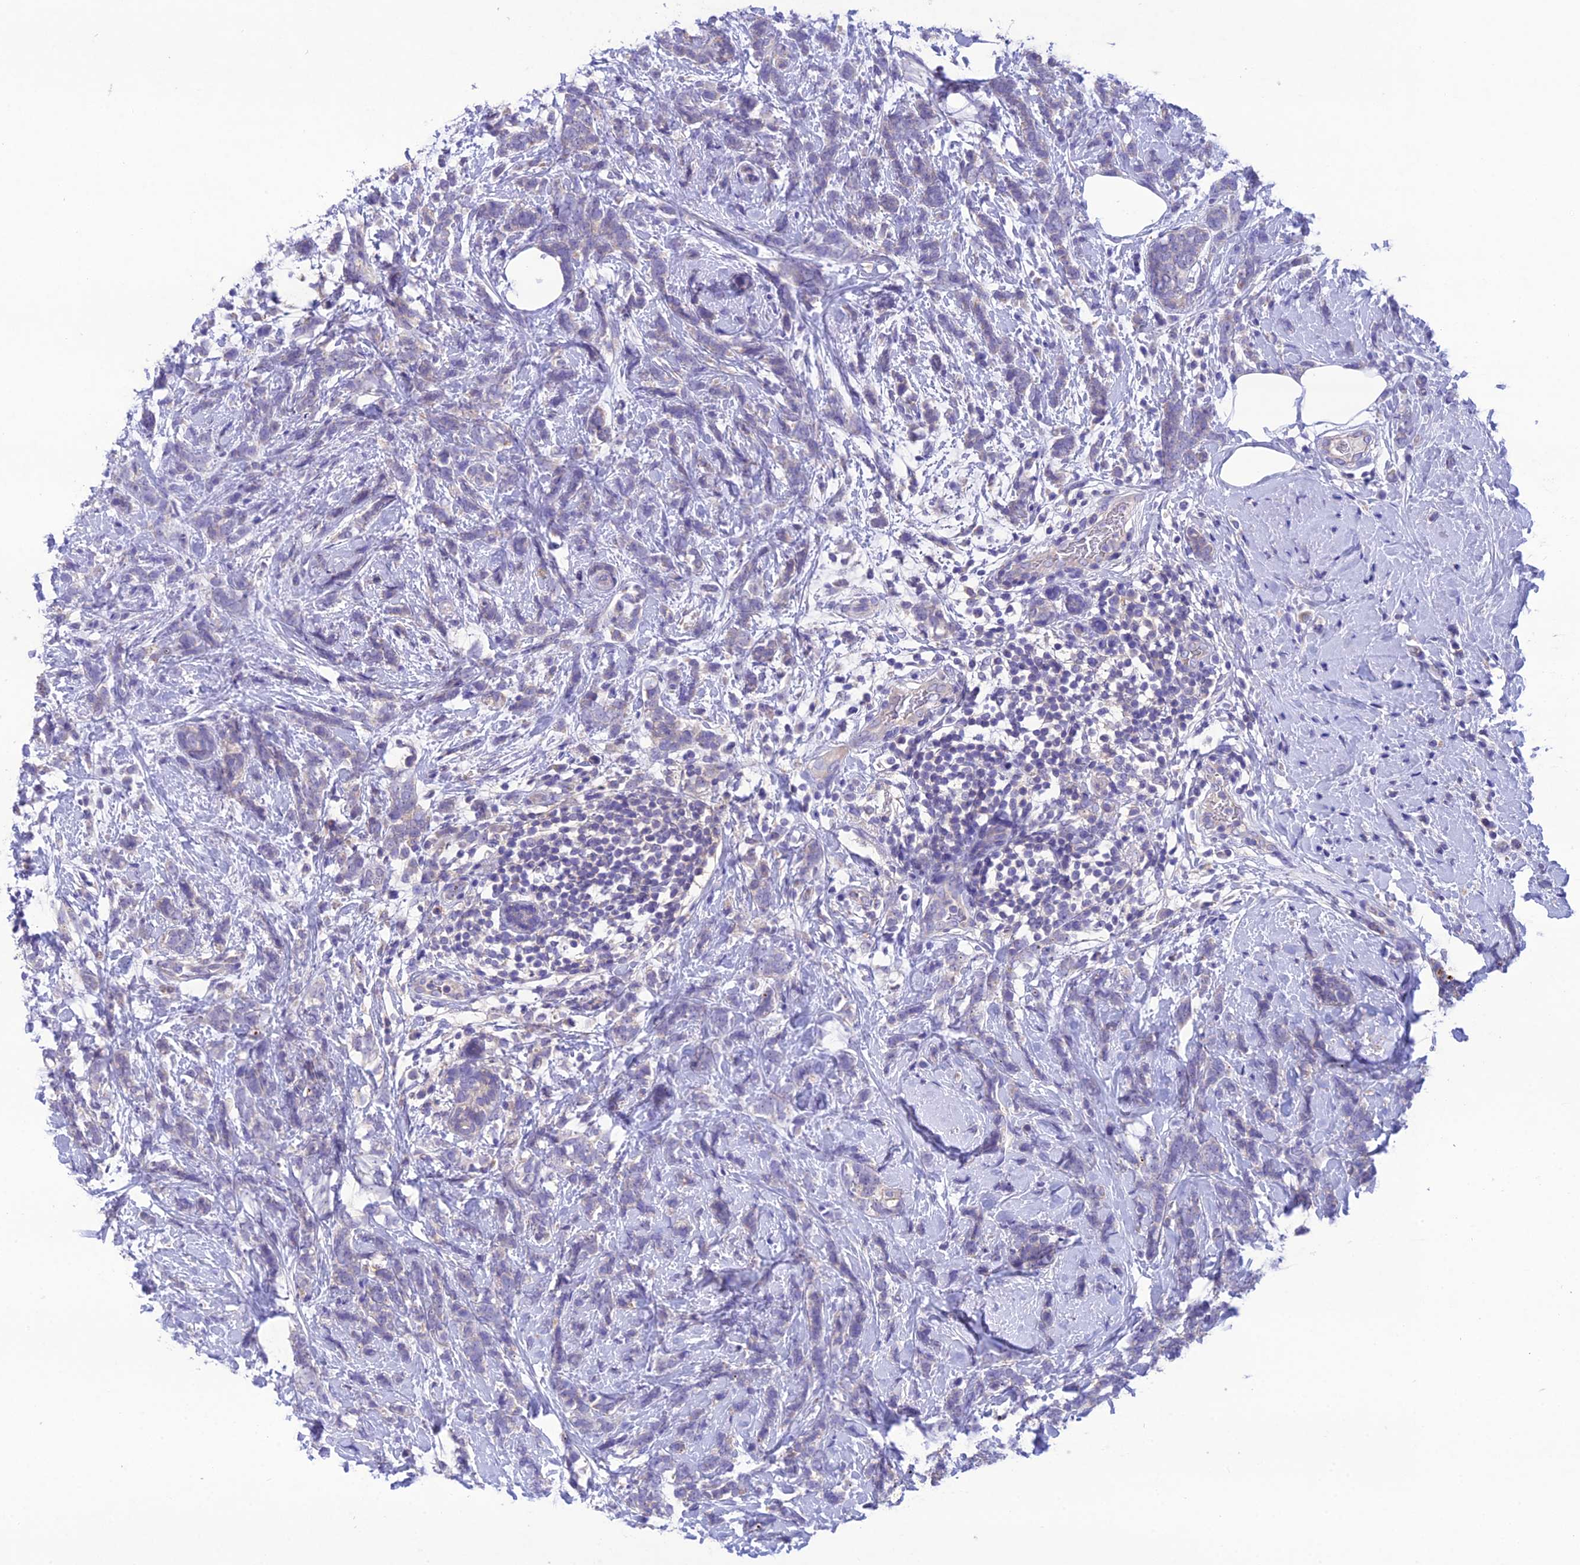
{"staining": {"intensity": "negative", "quantity": "none", "location": "none"}, "tissue": "breast cancer", "cell_type": "Tumor cells", "image_type": "cancer", "snomed": [{"axis": "morphology", "description": "Lobular carcinoma"}, {"axis": "topography", "description": "Breast"}], "caption": "Tumor cells are negative for brown protein staining in lobular carcinoma (breast).", "gene": "SNX24", "patient": {"sex": "female", "age": 58}}